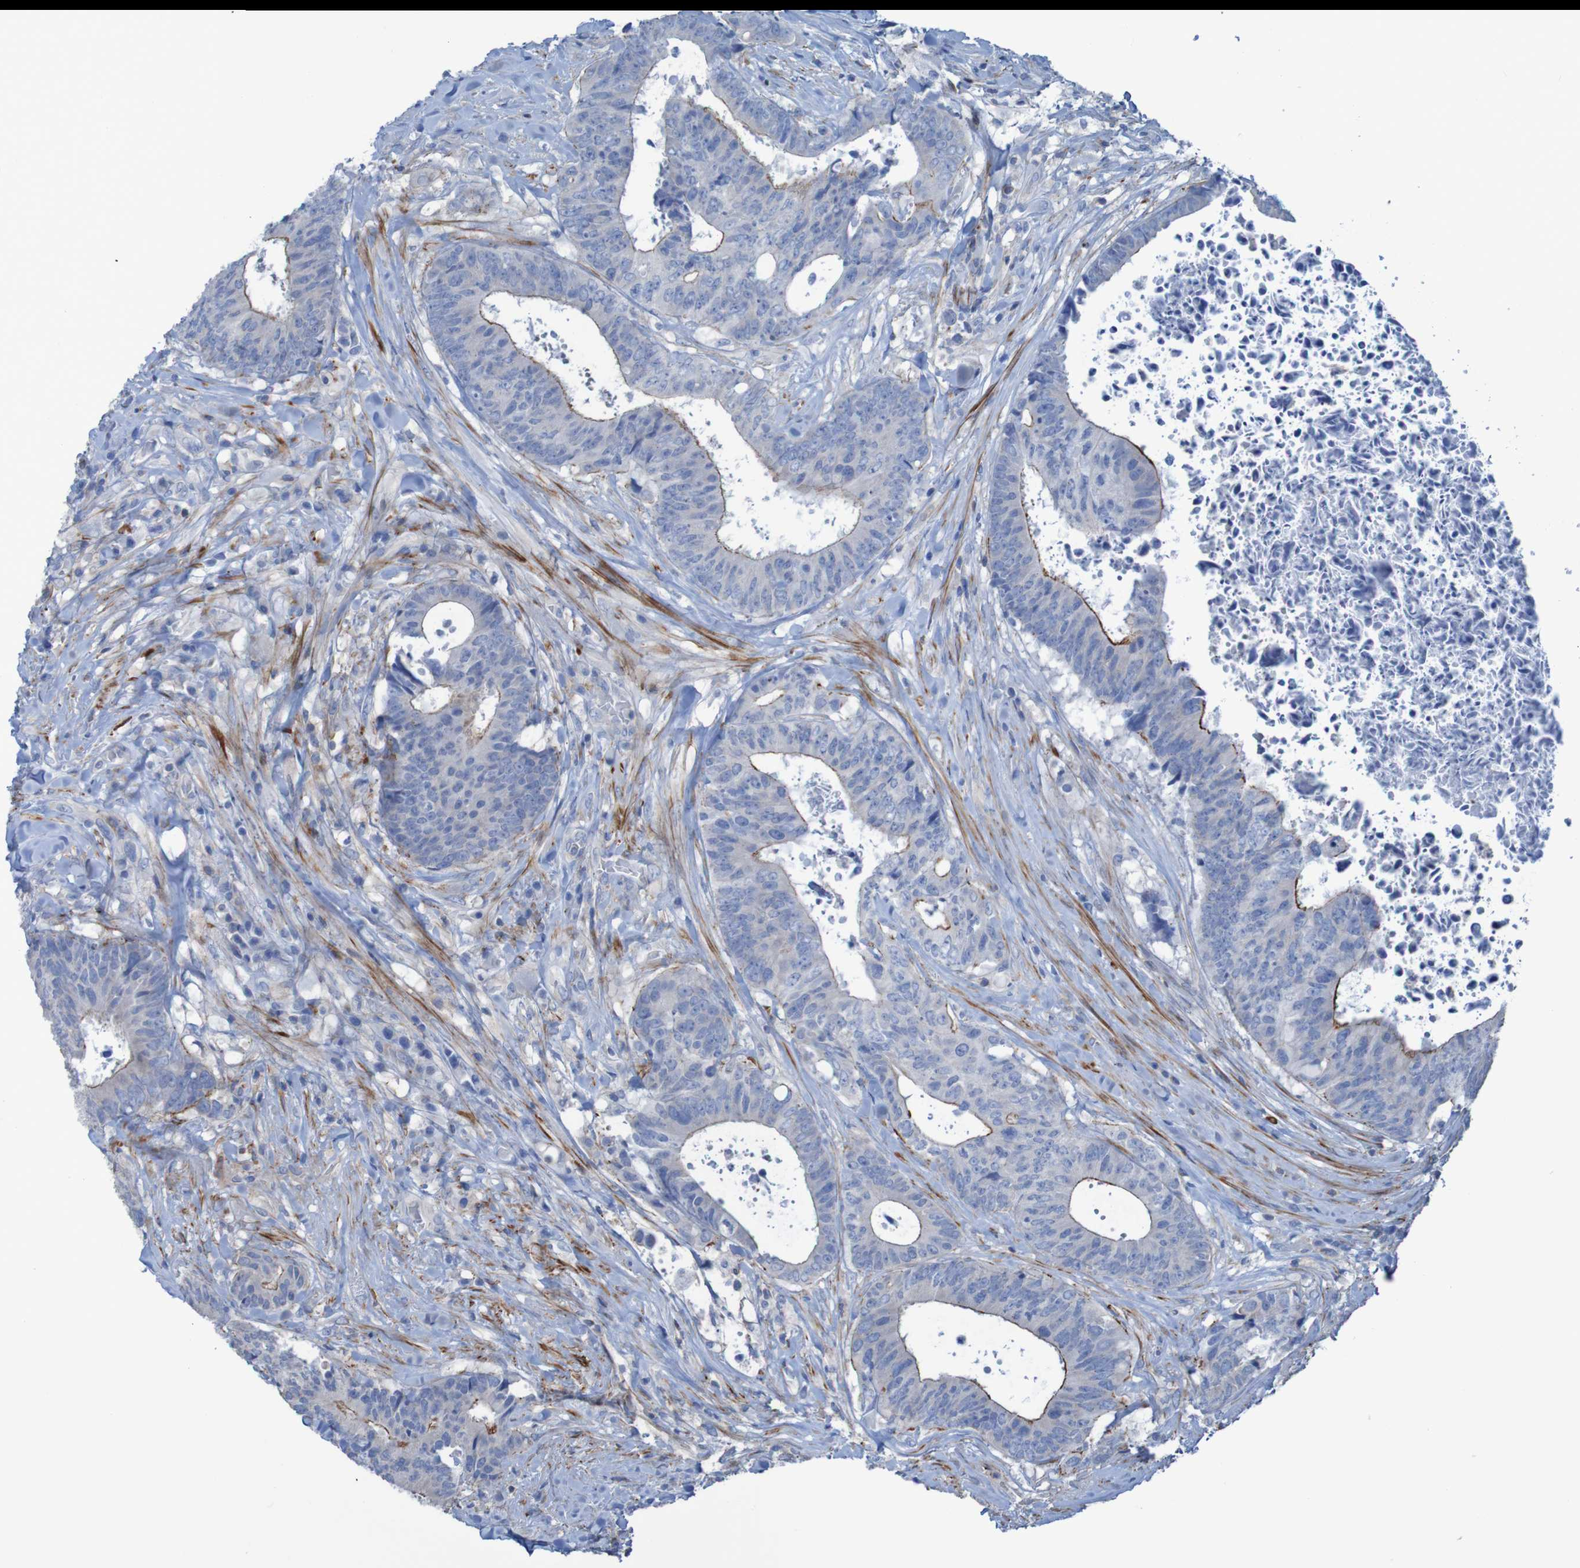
{"staining": {"intensity": "strong", "quantity": "25%-75%", "location": "cytoplasmic/membranous"}, "tissue": "colorectal cancer", "cell_type": "Tumor cells", "image_type": "cancer", "snomed": [{"axis": "morphology", "description": "Adenocarcinoma, NOS"}, {"axis": "topography", "description": "Rectum"}], "caption": "Human colorectal adenocarcinoma stained with a brown dye reveals strong cytoplasmic/membranous positive positivity in approximately 25%-75% of tumor cells.", "gene": "RNF182", "patient": {"sex": "male", "age": 72}}